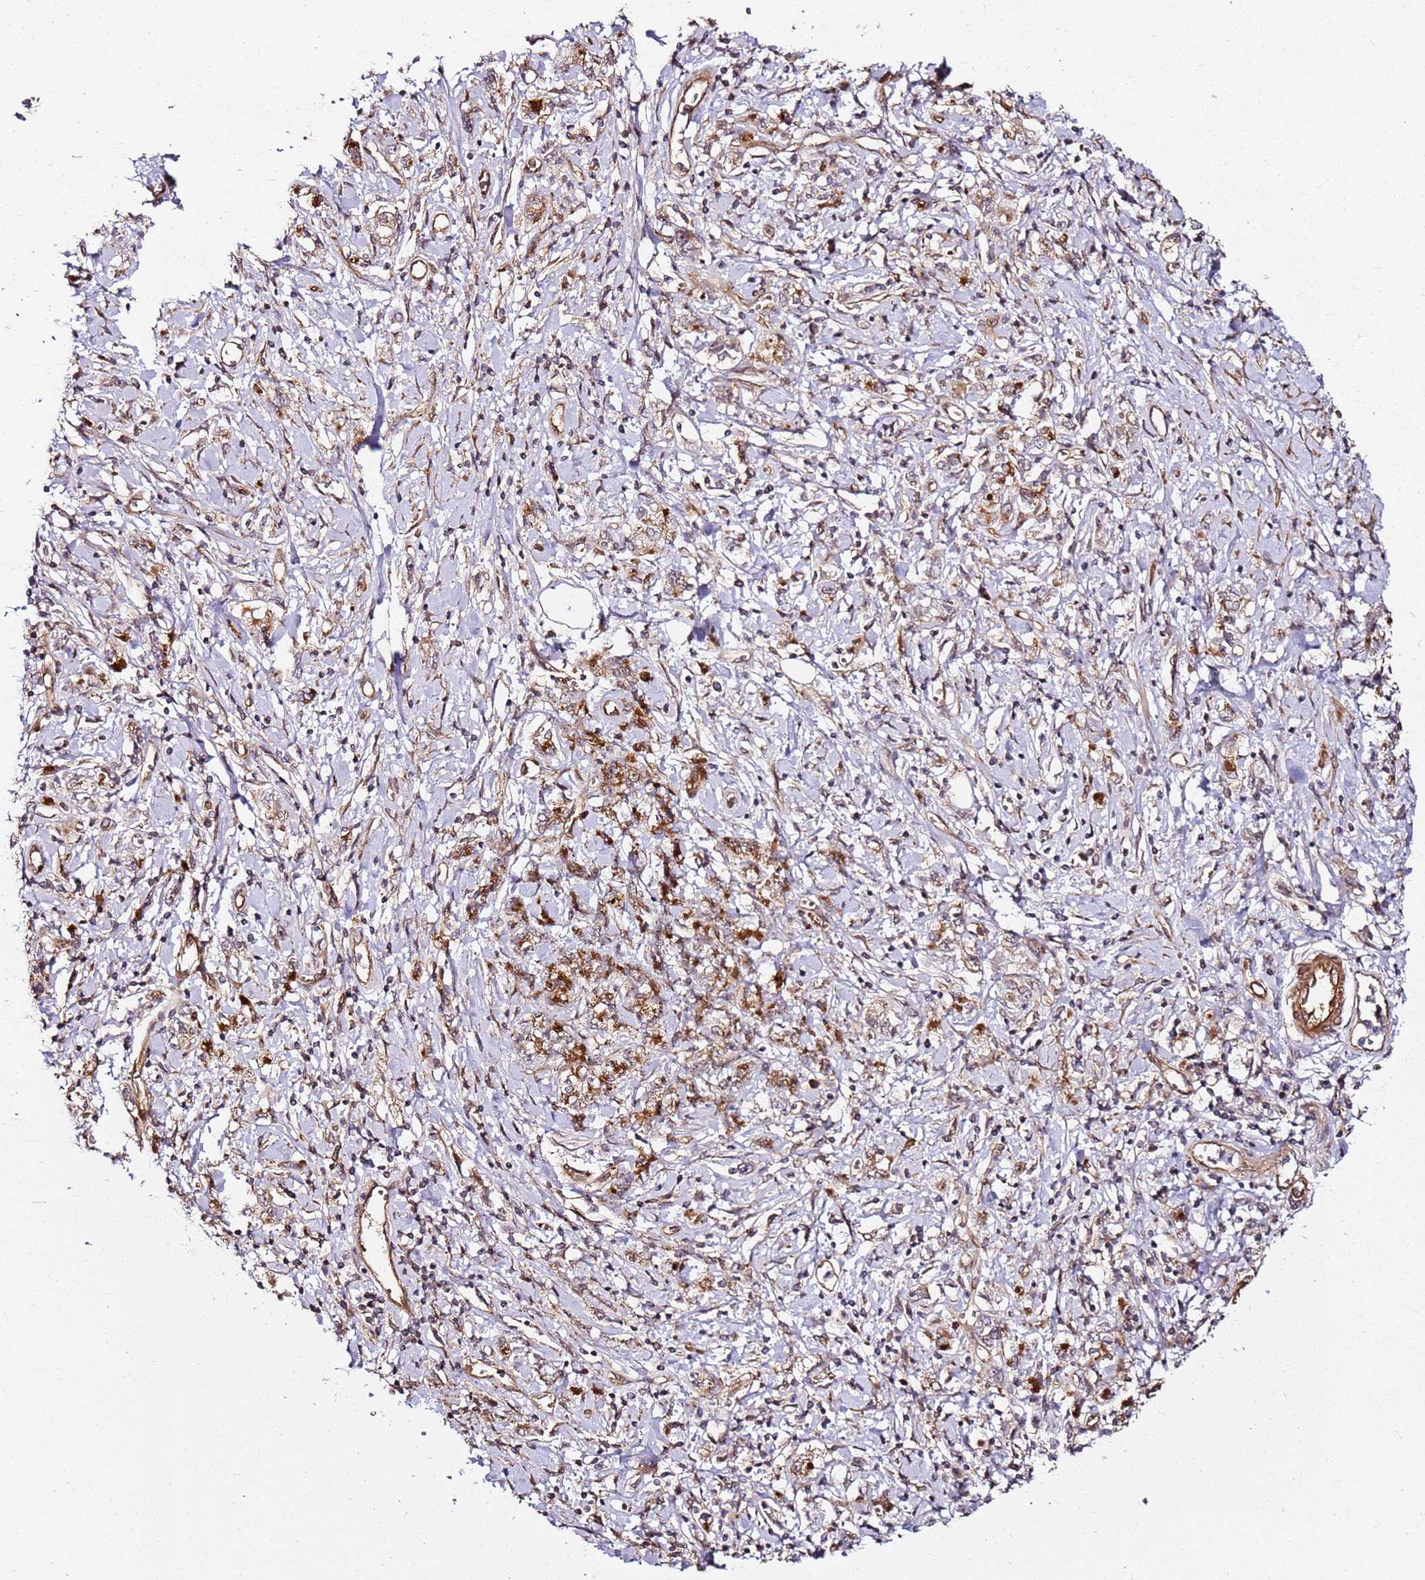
{"staining": {"intensity": "weak", "quantity": ">75%", "location": "cytoplasmic/membranous"}, "tissue": "stomach cancer", "cell_type": "Tumor cells", "image_type": "cancer", "snomed": [{"axis": "morphology", "description": "Adenocarcinoma, NOS"}, {"axis": "topography", "description": "Stomach"}], "caption": "High-power microscopy captured an immunohistochemistry histopathology image of stomach cancer, revealing weak cytoplasmic/membranous staining in approximately >75% of tumor cells. The staining is performed using DAB brown chromogen to label protein expression. The nuclei are counter-stained blue using hematoxylin.", "gene": "CCNYL1", "patient": {"sex": "female", "age": 76}}